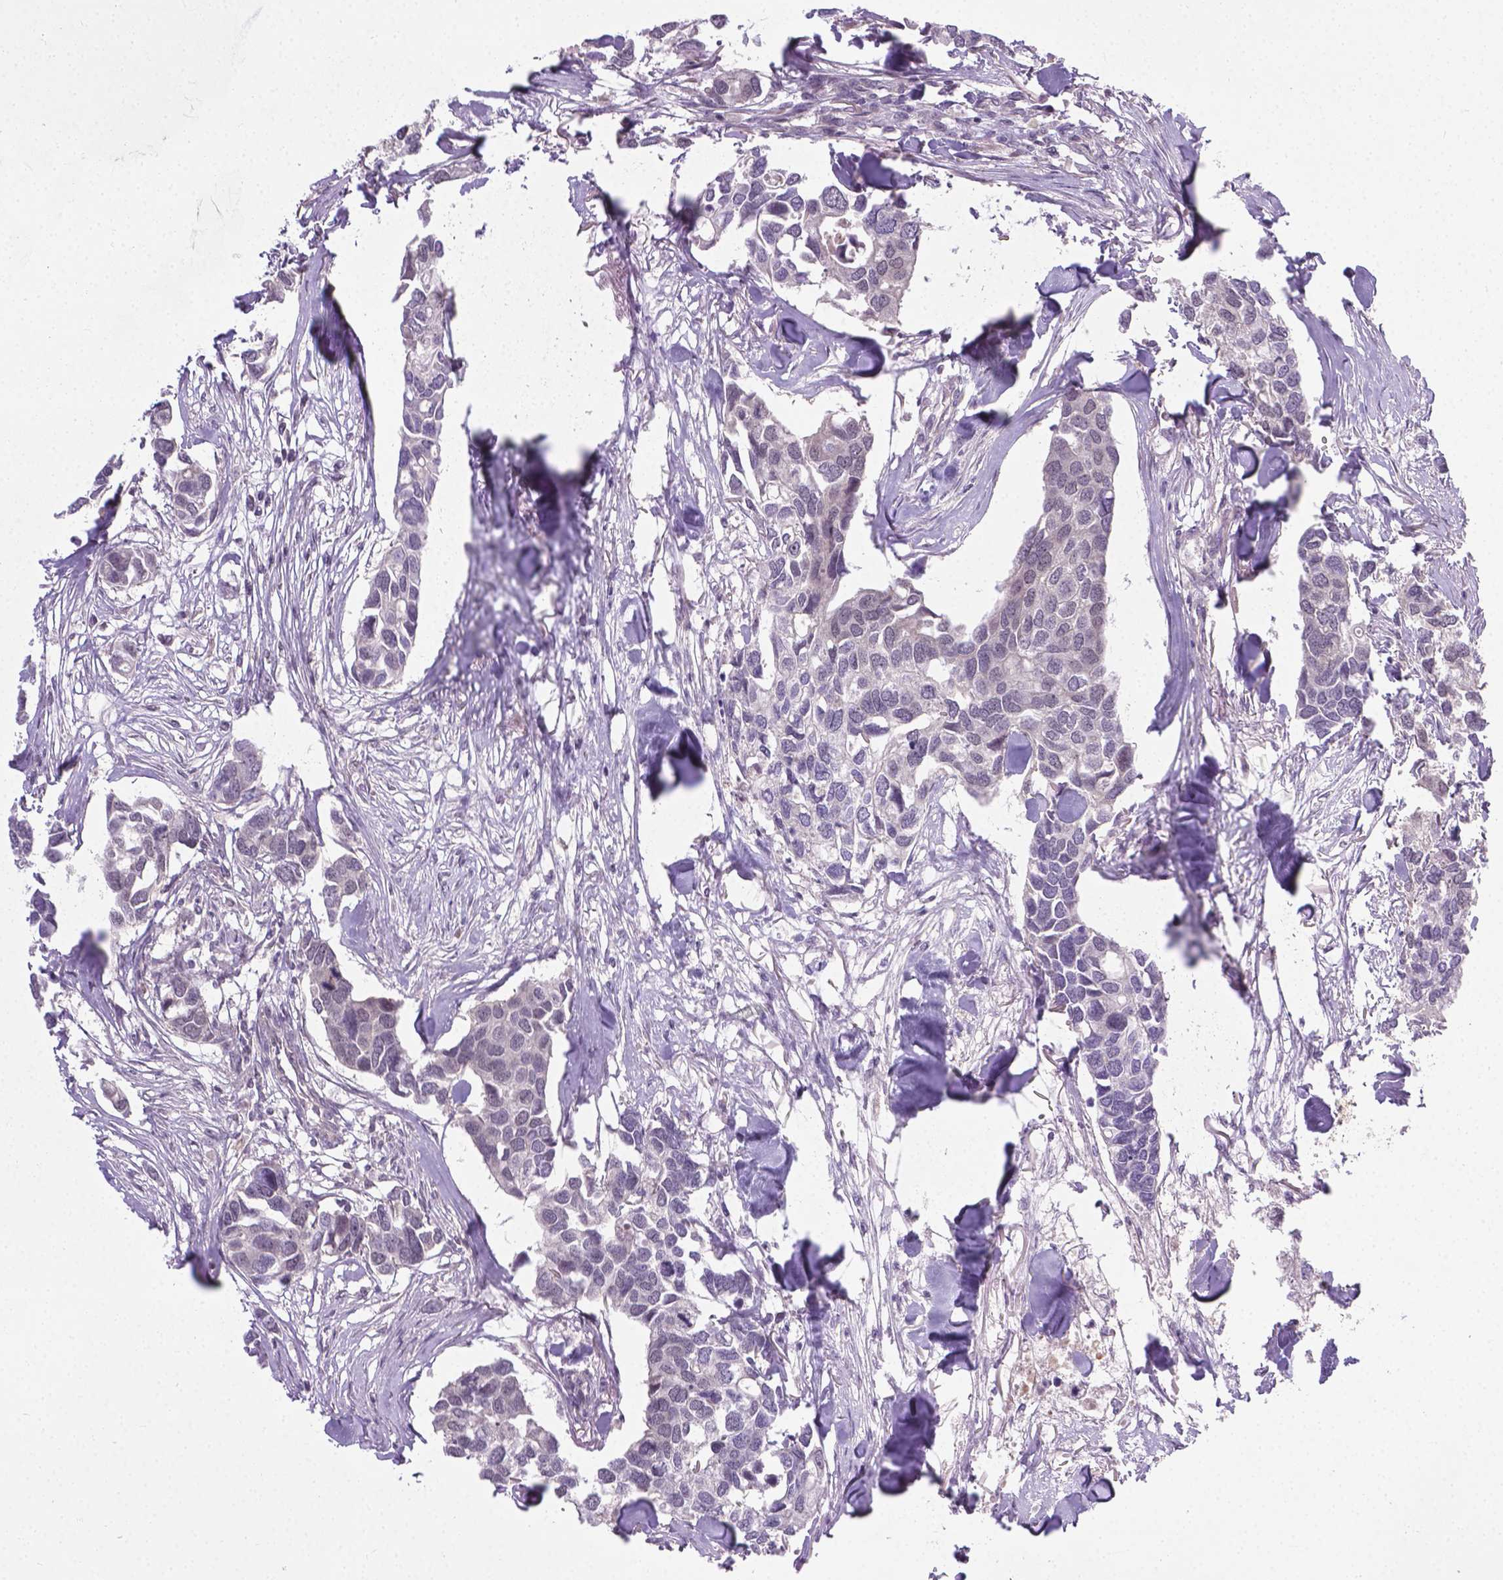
{"staining": {"intensity": "negative", "quantity": "none", "location": "none"}, "tissue": "breast cancer", "cell_type": "Tumor cells", "image_type": "cancer", "snomed": [{"axis": "morphology", "description": "Duct carcinoma"}, {"axis": "topography", "description": "Breast"}], "caption": "The IHC image has no significant expression in tumor cells of breast cancer (intraductal carcinoma) tissue. Brightfield microscopy of IHC stained with DAB (3,3'-diaminobenzidine) (brown) and hematoxylin (blue), captured at high magnification.", "gene": "ANKRD54", "patient": {"sex": "female", "age": 83}}